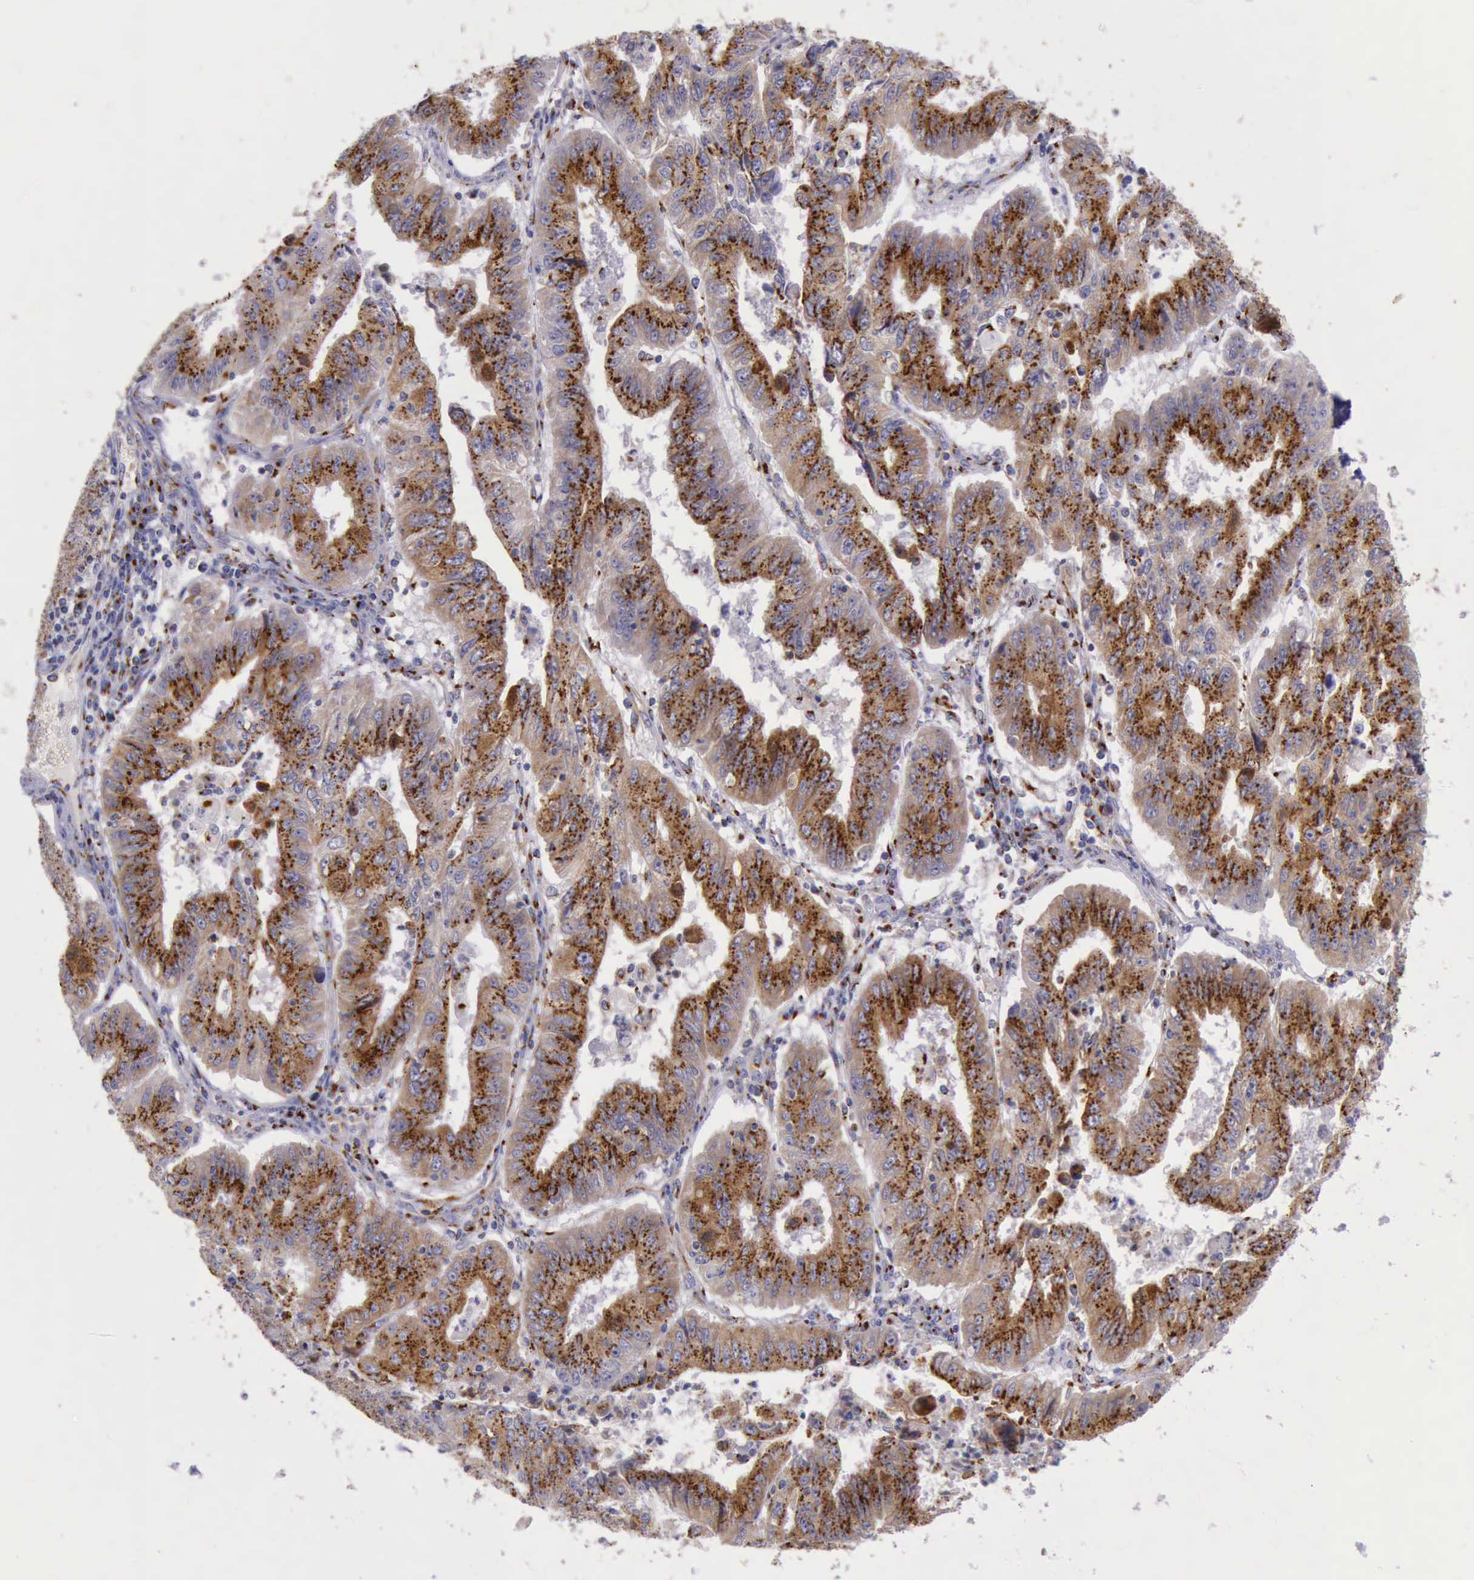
{"staining": {"intensity": "strong", "quantity": ">75%", "location": "cytoplasmic/membranous"}, "tissue": "endometrial cancer", "cell_type": "Tumor cells", "image_type": "cancer", "snomed": [{"axis": "morphology", "description": "Adenocarcinoma, NOS"}, {"axis": "topography", "description": "Endometrium"}], "caption": "Immunohistochemical staining of endometrial adenocarcinoma exhibits strong cytoplasmic/membranous protein positivity in approximately >75% of tumor cells.", "gene": "GOLGA5", "patient": {"sex": "female", "age": 42}}